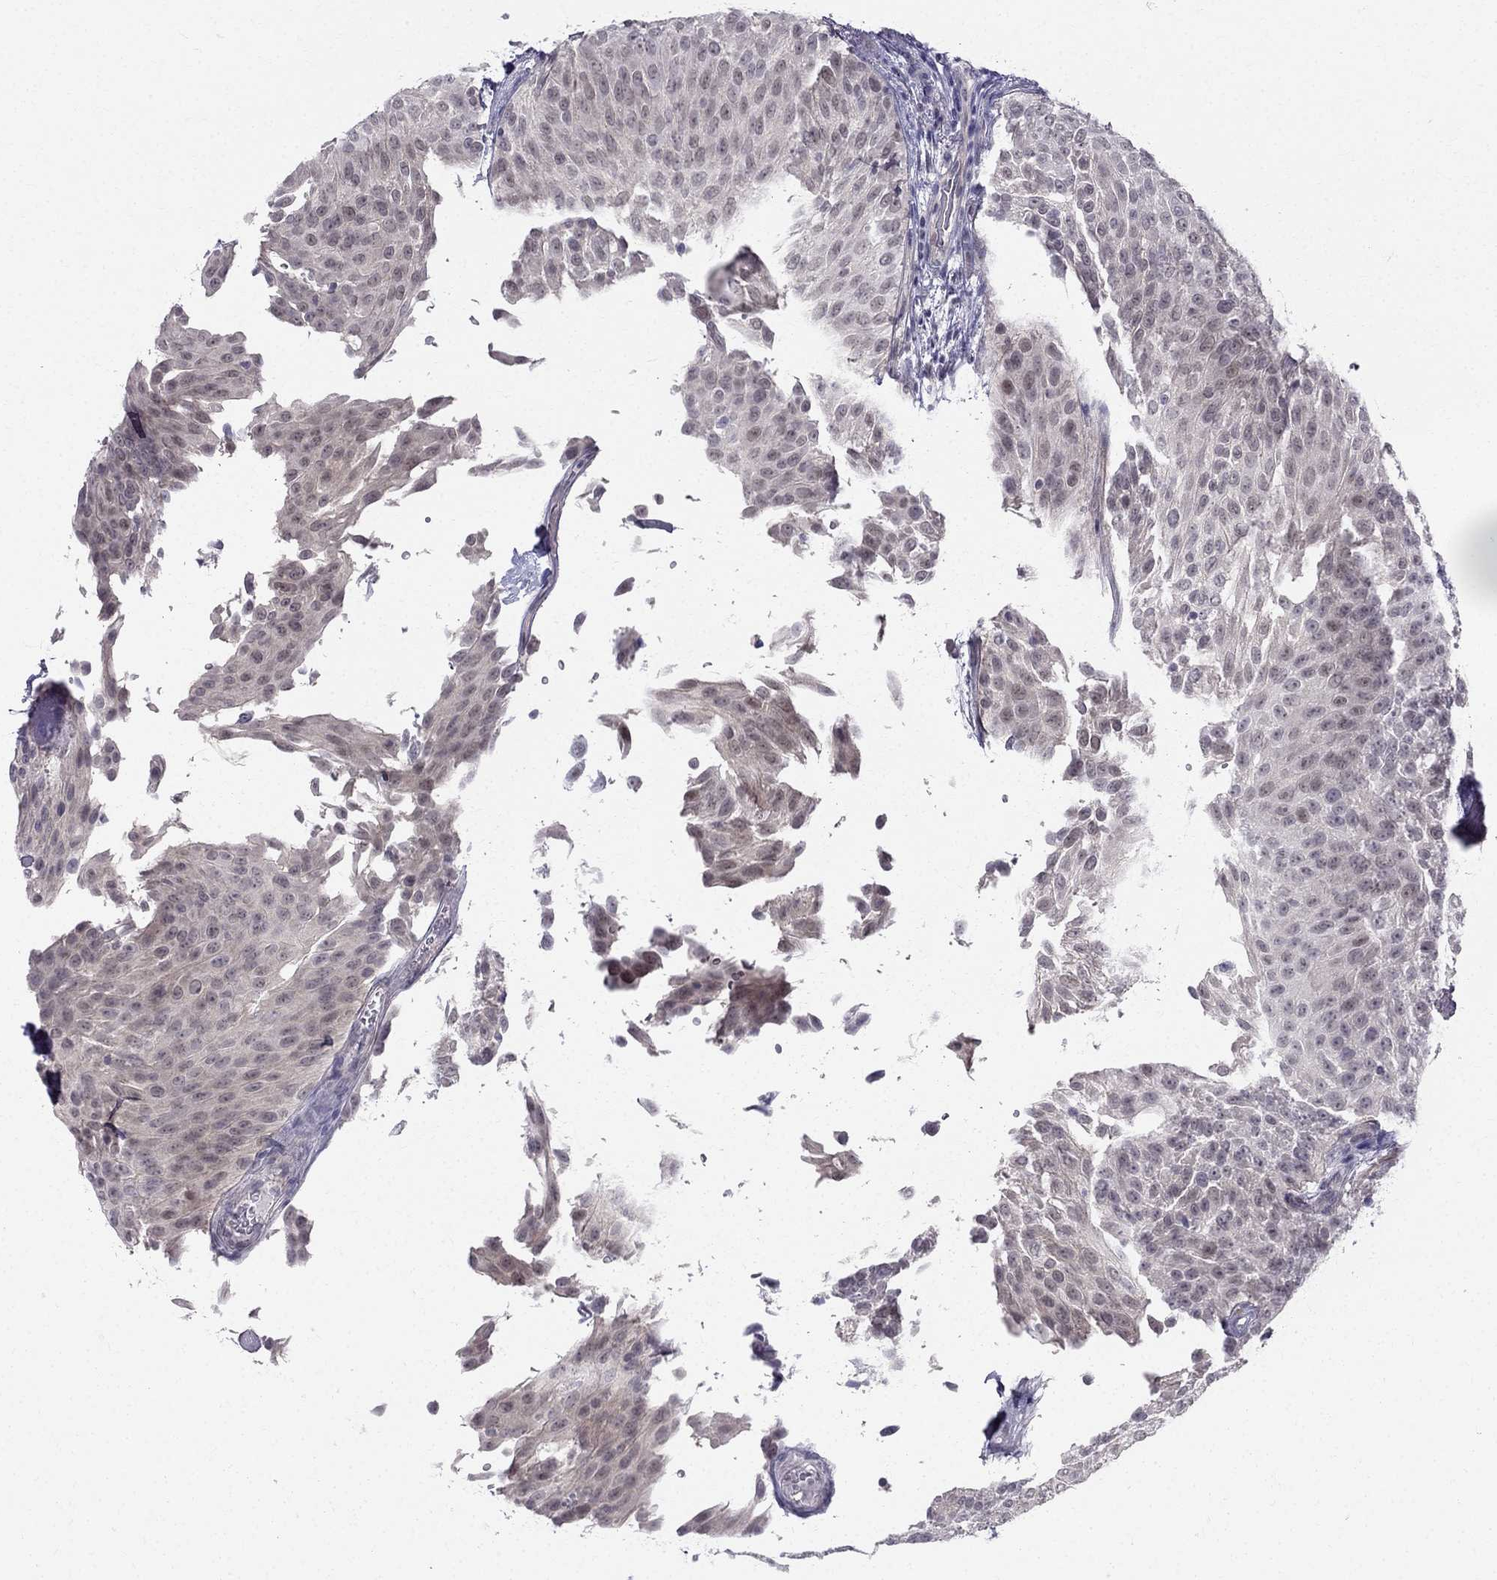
{"staining": {"intensity": "negative", "quantity": "none", "location": "none"}, "tissue": "urothelial cancer", "cell_type": "Tumor cells", "image_type": "cancer", "snomed": [{"axis": "morphology", "description": "Urothelial carcinoma, Low grade"}, {"axis": "topography", "description": "Urinary bladder"}], "caption": "The IHC micrograph has no significant expression in tumor cells of urothelial cancer tissue.", "gene": "BAG5", "patient": {"sex": "male", "age": 78}}